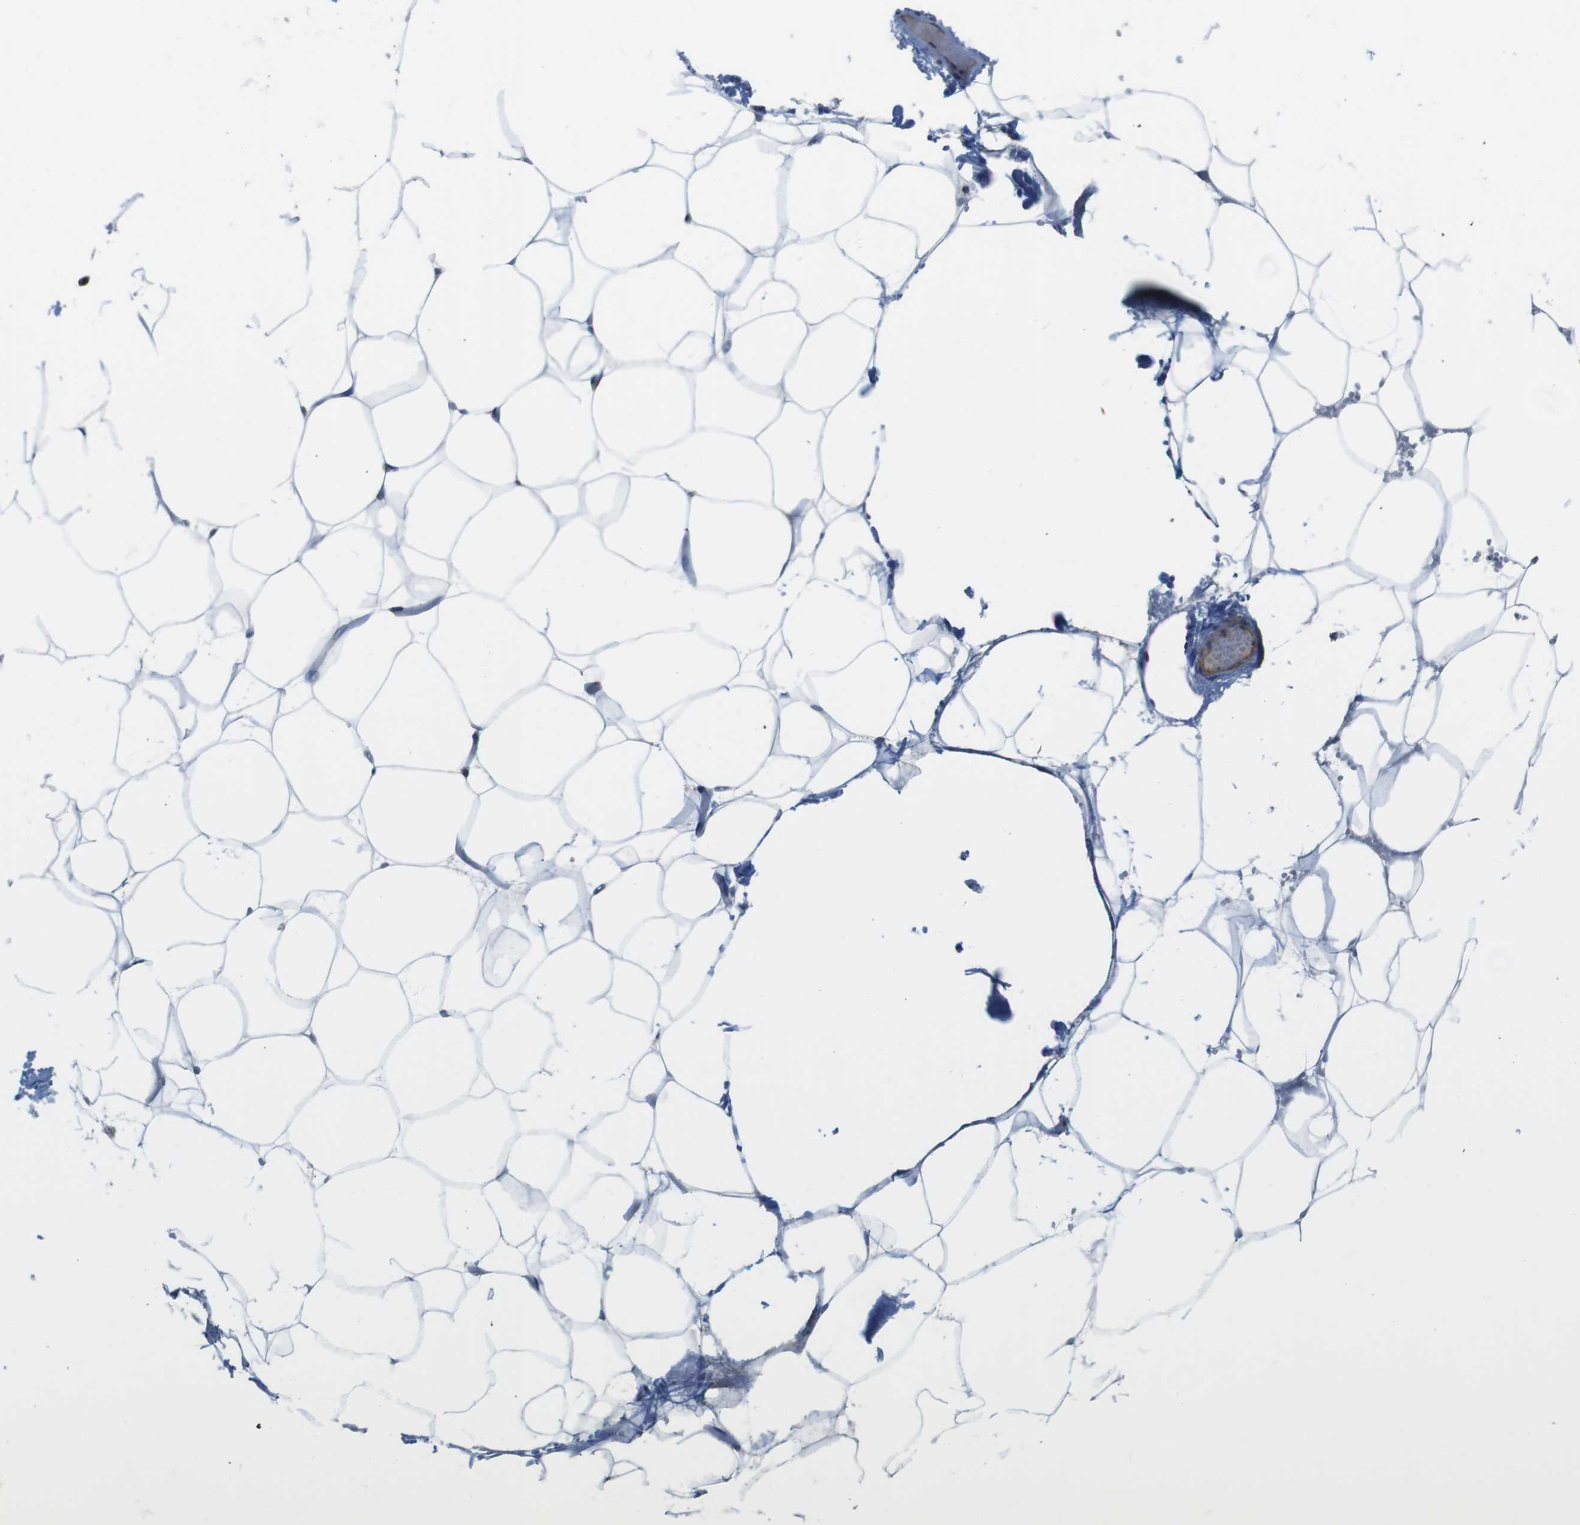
{"staining": {"intensity": "negative", "quantity": "none", "location": "none"}, "tissue": "adipose tissue", "cell_type": "Adipocytes", "image_type": "normal", "snomed": [{"axis": "morphology", "description": "Normal tissue, NOS"}, {"axis": "topography", "description": "Breast"}, {"axis": "topography", "description": "Adipose tissue"}], "caption": "A high-resolution image shows immunohistochemistry staining of normal adipose tissue, which exhibits no significant expression in adipocytes.", "gene": "FAM174B", "patient": {"sex": "female", "age": 25}}